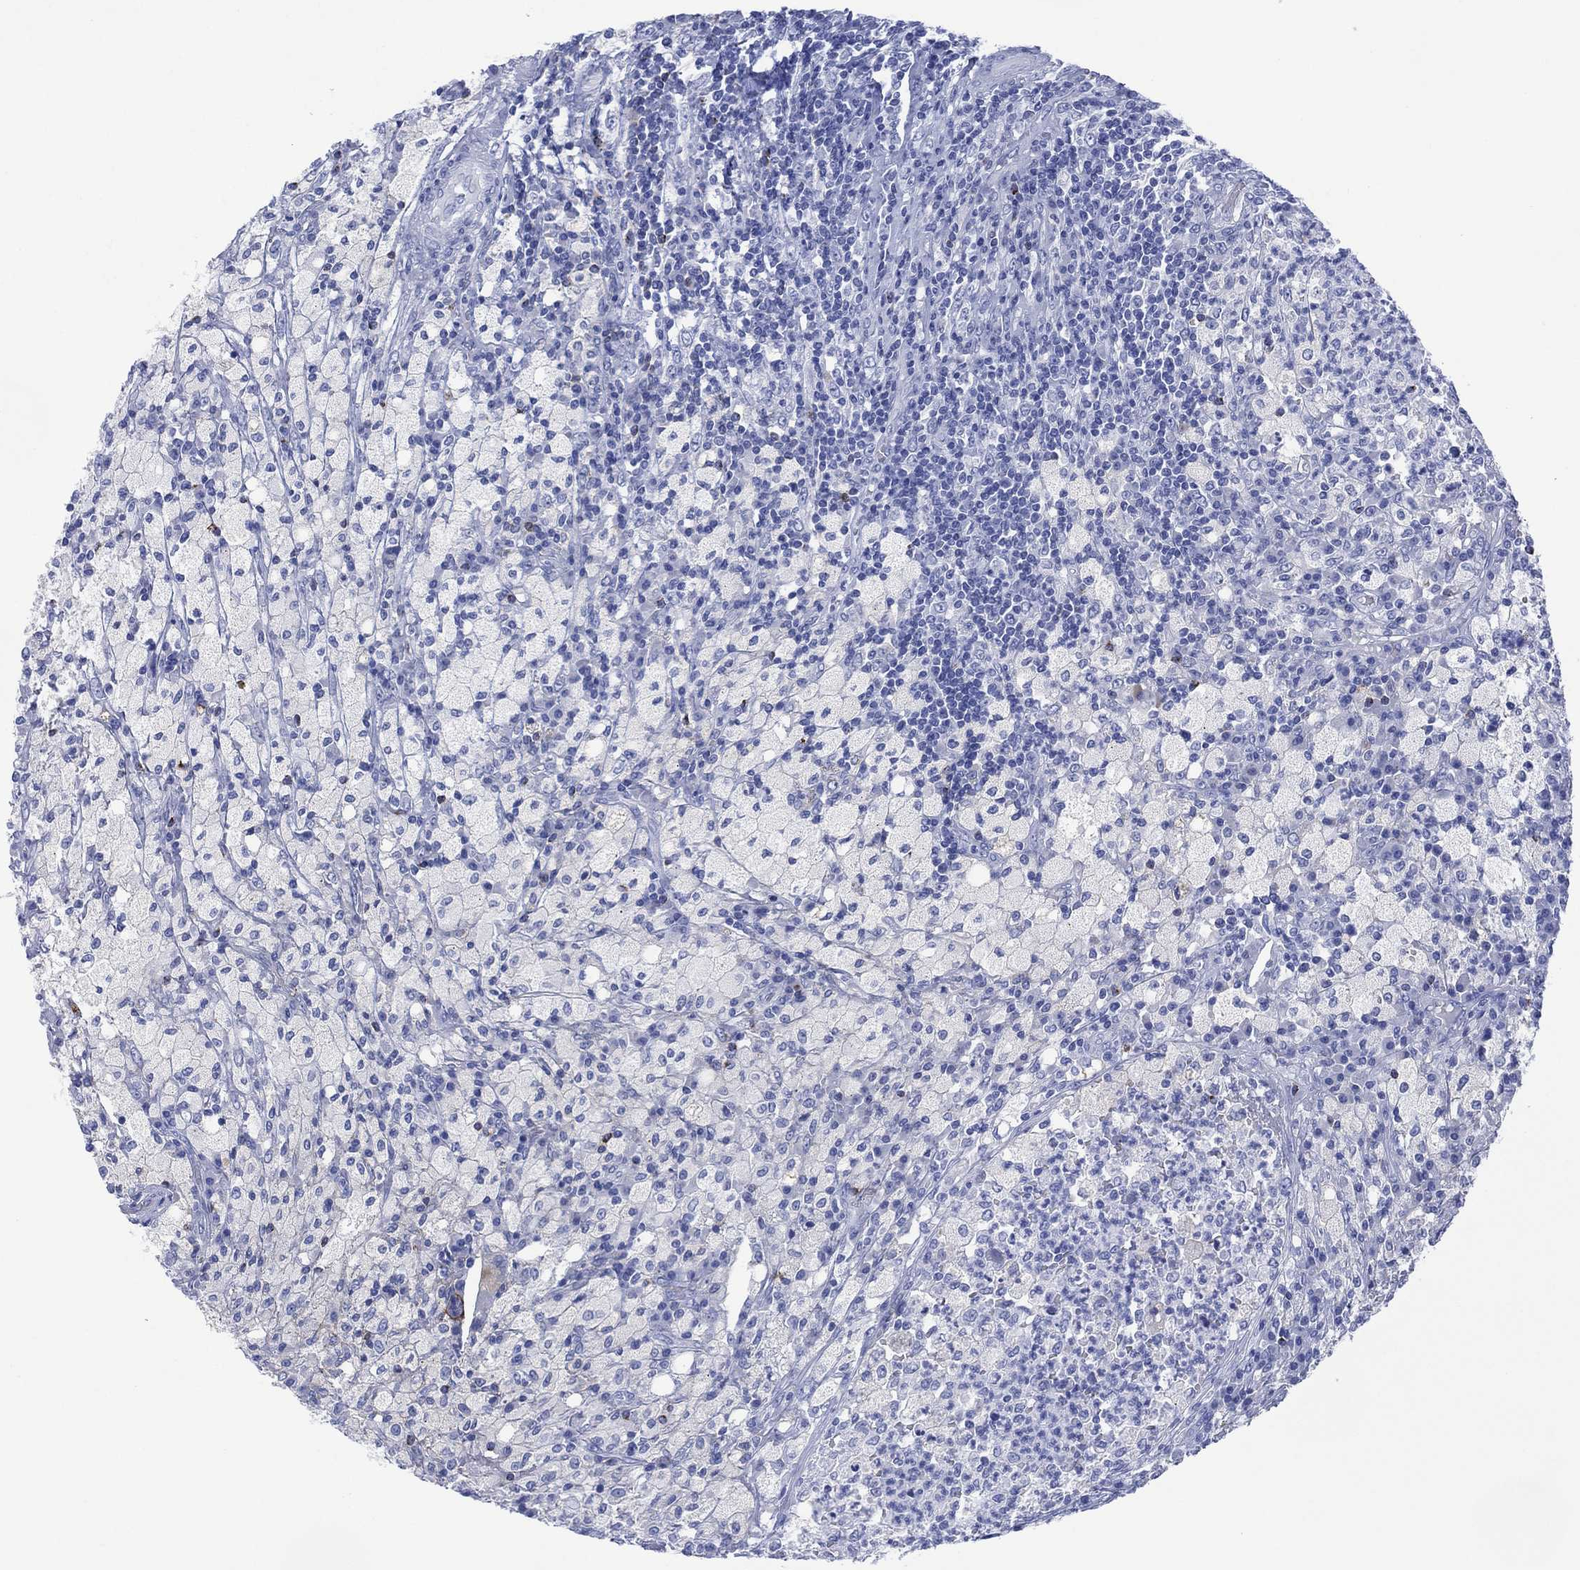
{"staining": {"intensity": "negative", "quantity": "none", "location": "none"}, "tissue": "testis cancer", "cell_type": "Tumor cells", "image_type": "cancer", "snomed": [{"axis": "morphology", "description": "Necrosis, NOS"}, {"axis": "morphology", "description": "Carcinoma, Embryonal, NOS"}, {"axis": "topography", "description": "Testis"}], "caption": "IHC image of neoplastic tissue: human testis embryonal carcinoma stained with DAB displays no significant protein positivity in tumor cells.", "gene": "DPP4", "patient": {"sex": "male", "age": 19}}